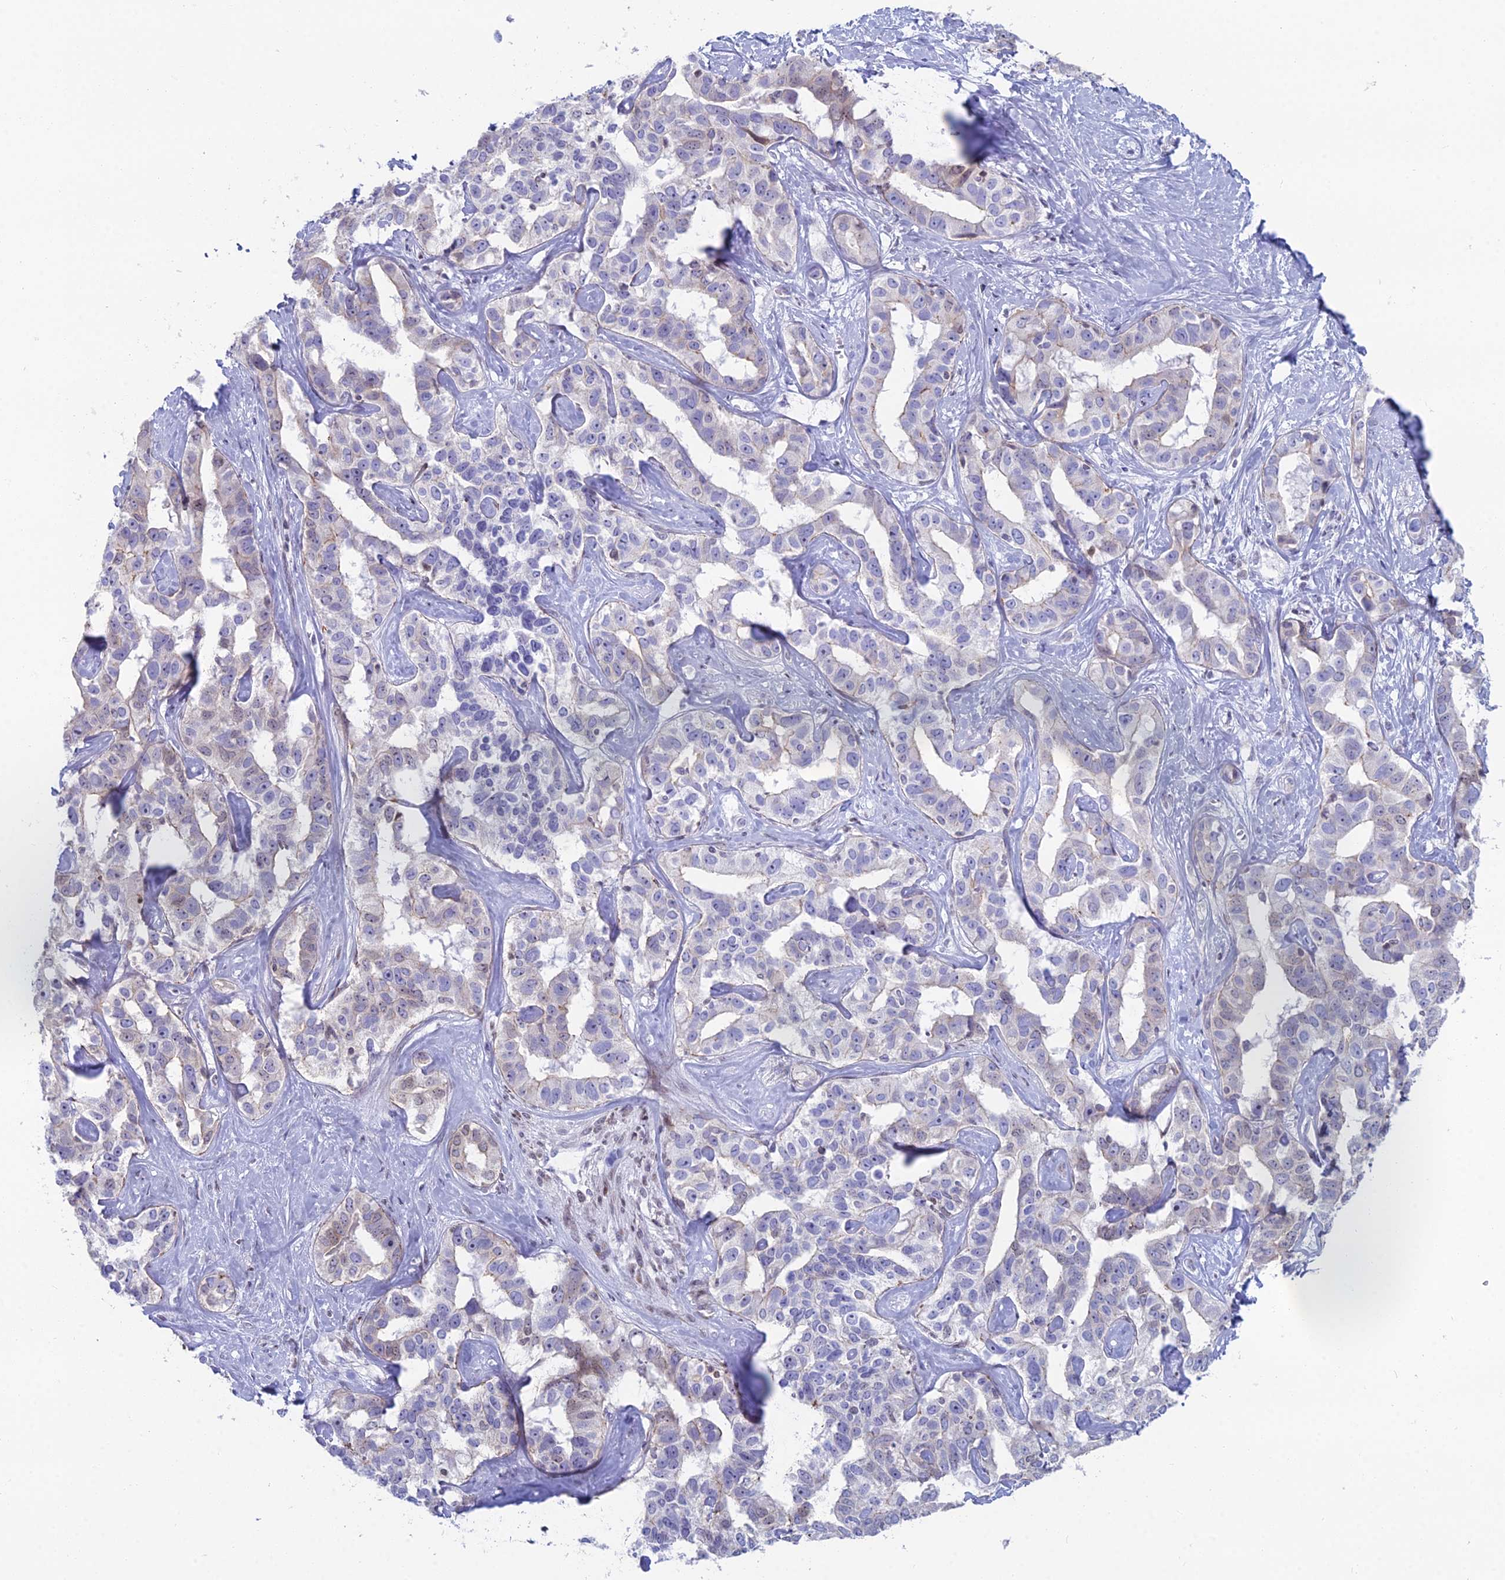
{"staining": {"intensity": "weak", "quantity": "<25%", "location": "nuclear"}, "tissue": "liver cancer", "cell_type": "Tumor cells", "image_type": "cancer", "snomed": [{"axis": "morphology", "description": "Cholangiocarcinoma"}, {"axis": "topography", "description": "Liver"}], "caption": "The IHC micrograph has no significant positivity in tumor cells of cholangiocarcinoma (liver) tissue. (Brightfield microscopy of DAB (3,3'-diaminobenzidine) immunohistochemistry (IHC) at high magnification).", "gene": "CERS6", "patient": {"sex": "male", "age": 59}}